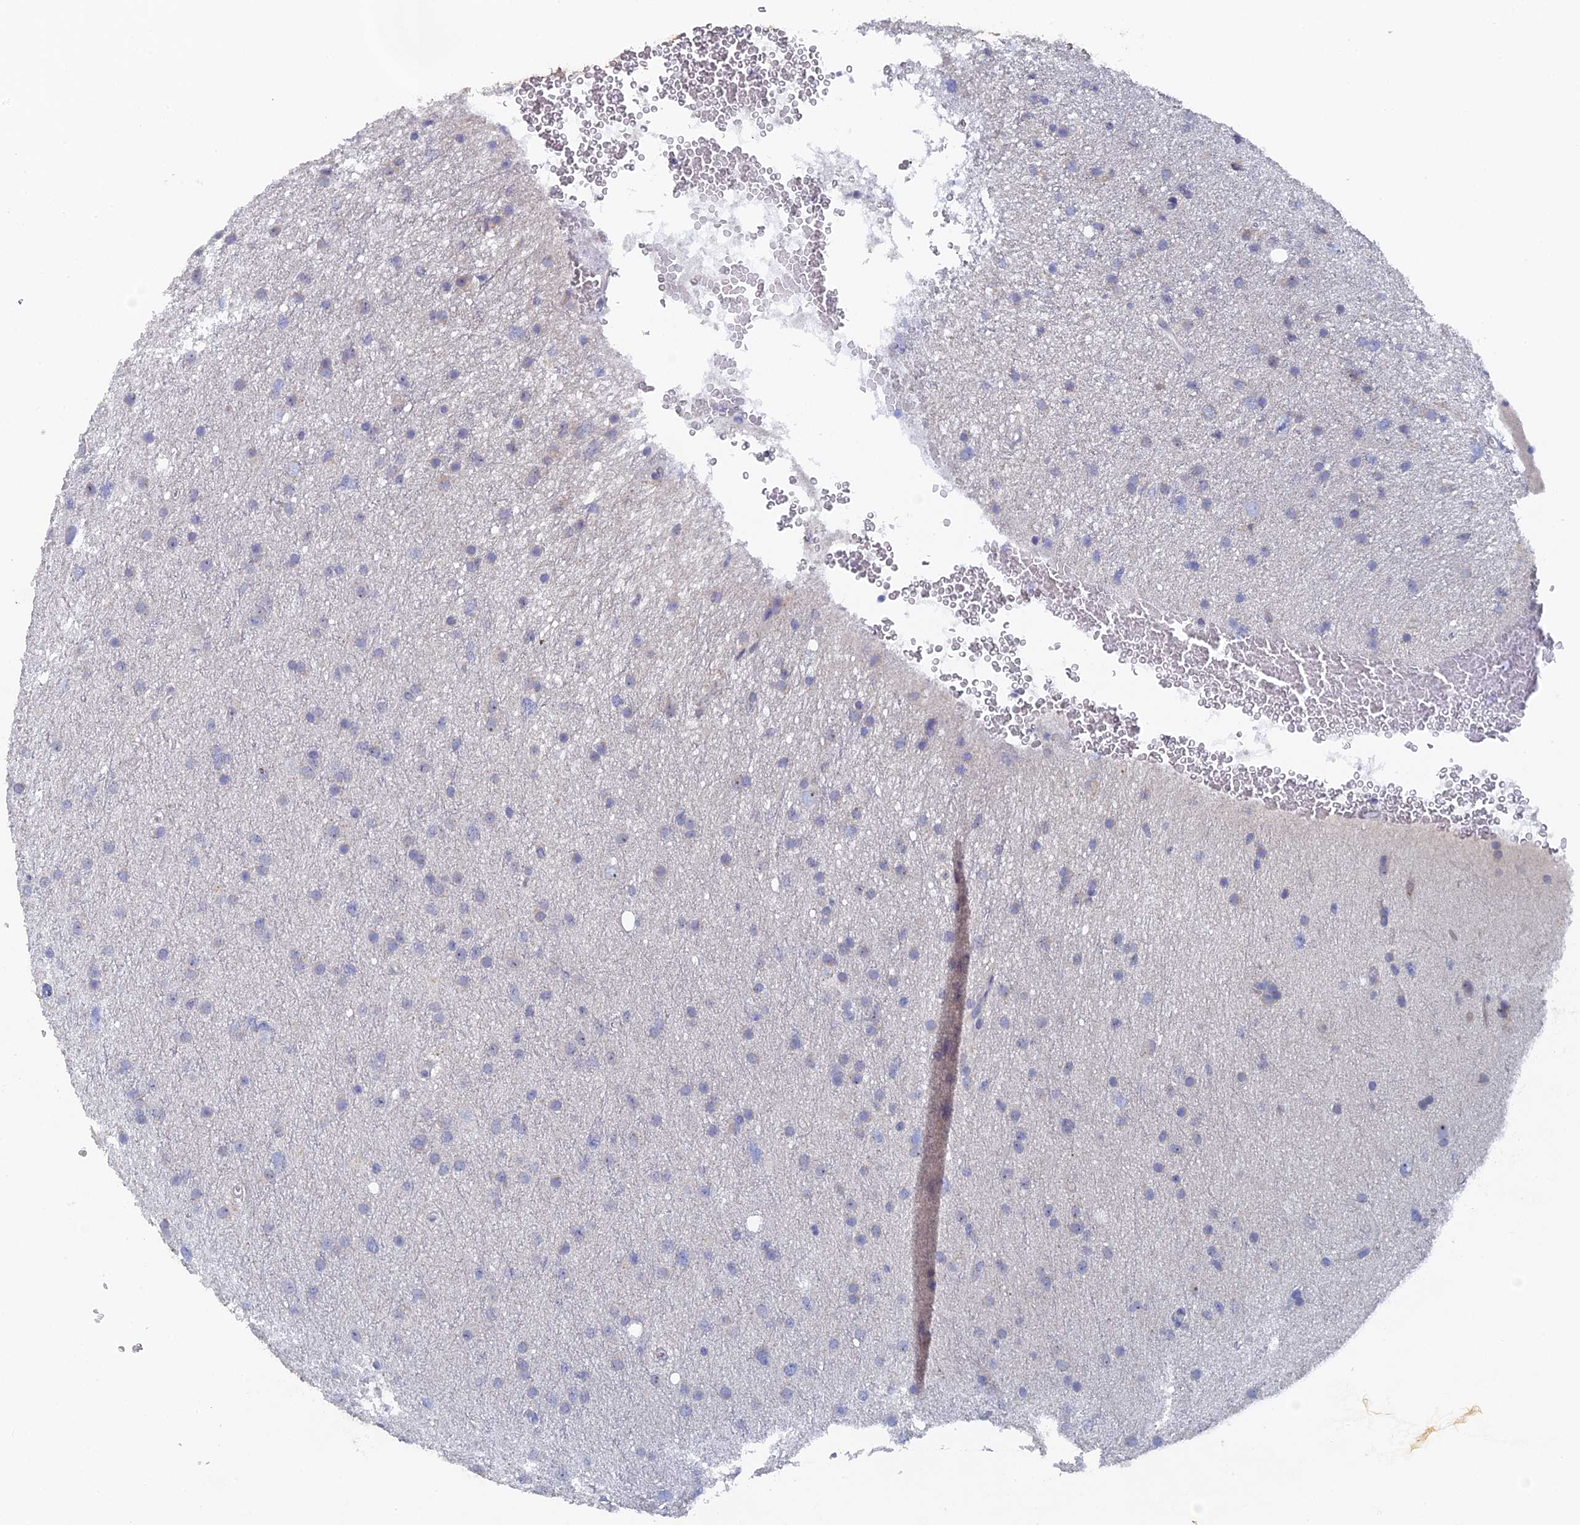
{"staining": {"intensity": "negative", "quantity": "none", "location": "none"}, "tissue": "glioma", "cell_type": "Tumor cells", "image_type": "cancer", "snomed": [{"axis": "morphology", "description": "Glioma, malignant, Low grade"}, {"axis": "topography", "description": "Cerebral cortex"}], "caption": "High power microscopy micrograph of an immunohistochemistry image of malignant glioma (low-grade), revealing no significant staining in tumor cells.", "gene": "SRFBP1", "patient": {"sex": "female", "age": 39}}